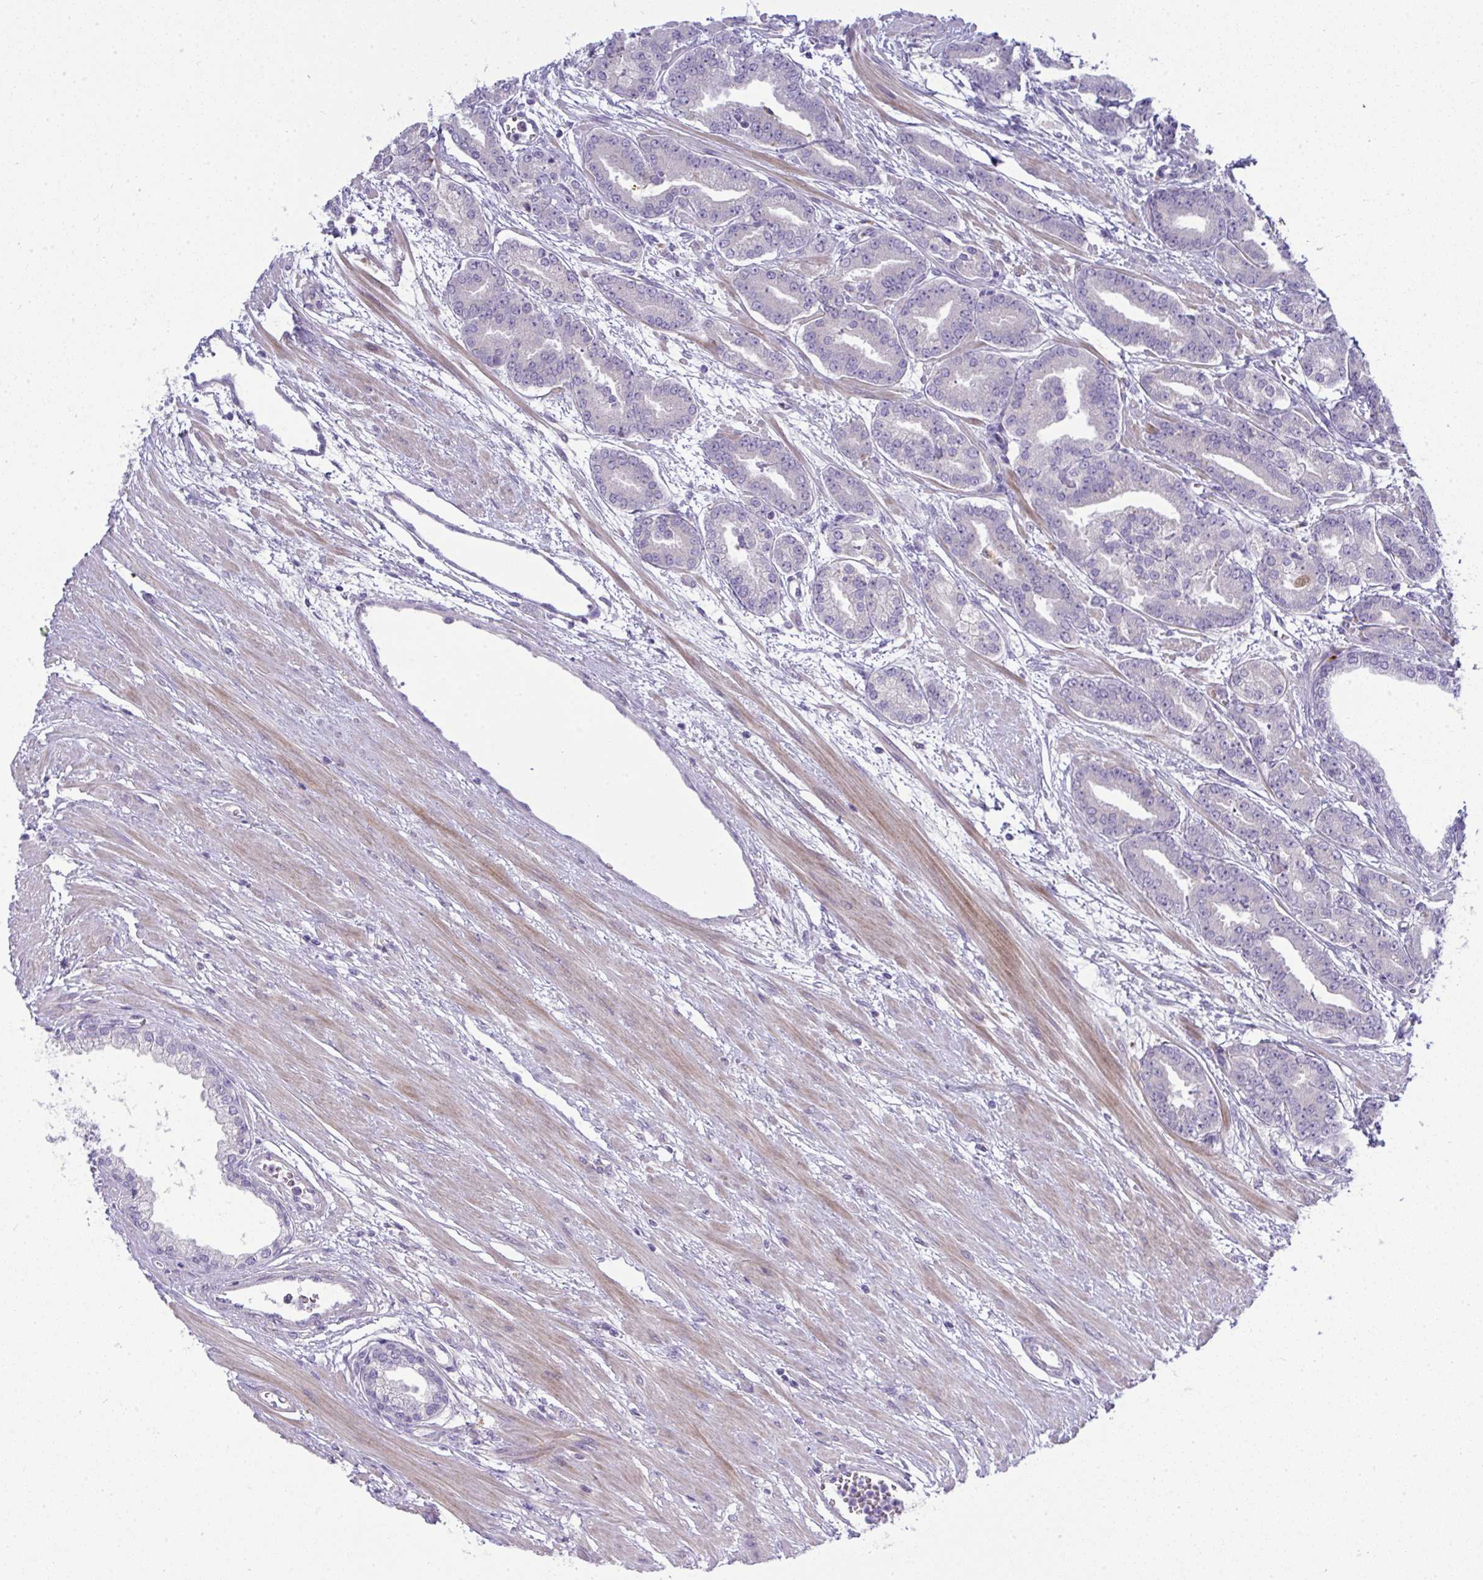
{"staining": {"intensity": "negative", "quantity": "none", "location": "none"}, "tissue": "prostate cancer", "cell_type": "Tumor cells", "image_type": "cancer", "snomed": [{"axis": "morphology", "description": "Adenocarcinoma, High grade"}, {"axis": "topography", "description": "Prostate"}], "caption": "Tumor cells show no significant protein expression in prostate cancer (adenocarcinoma (high-grade)).", "gene": "SPTB", "patient": {"sex": "male", "age": 60}}